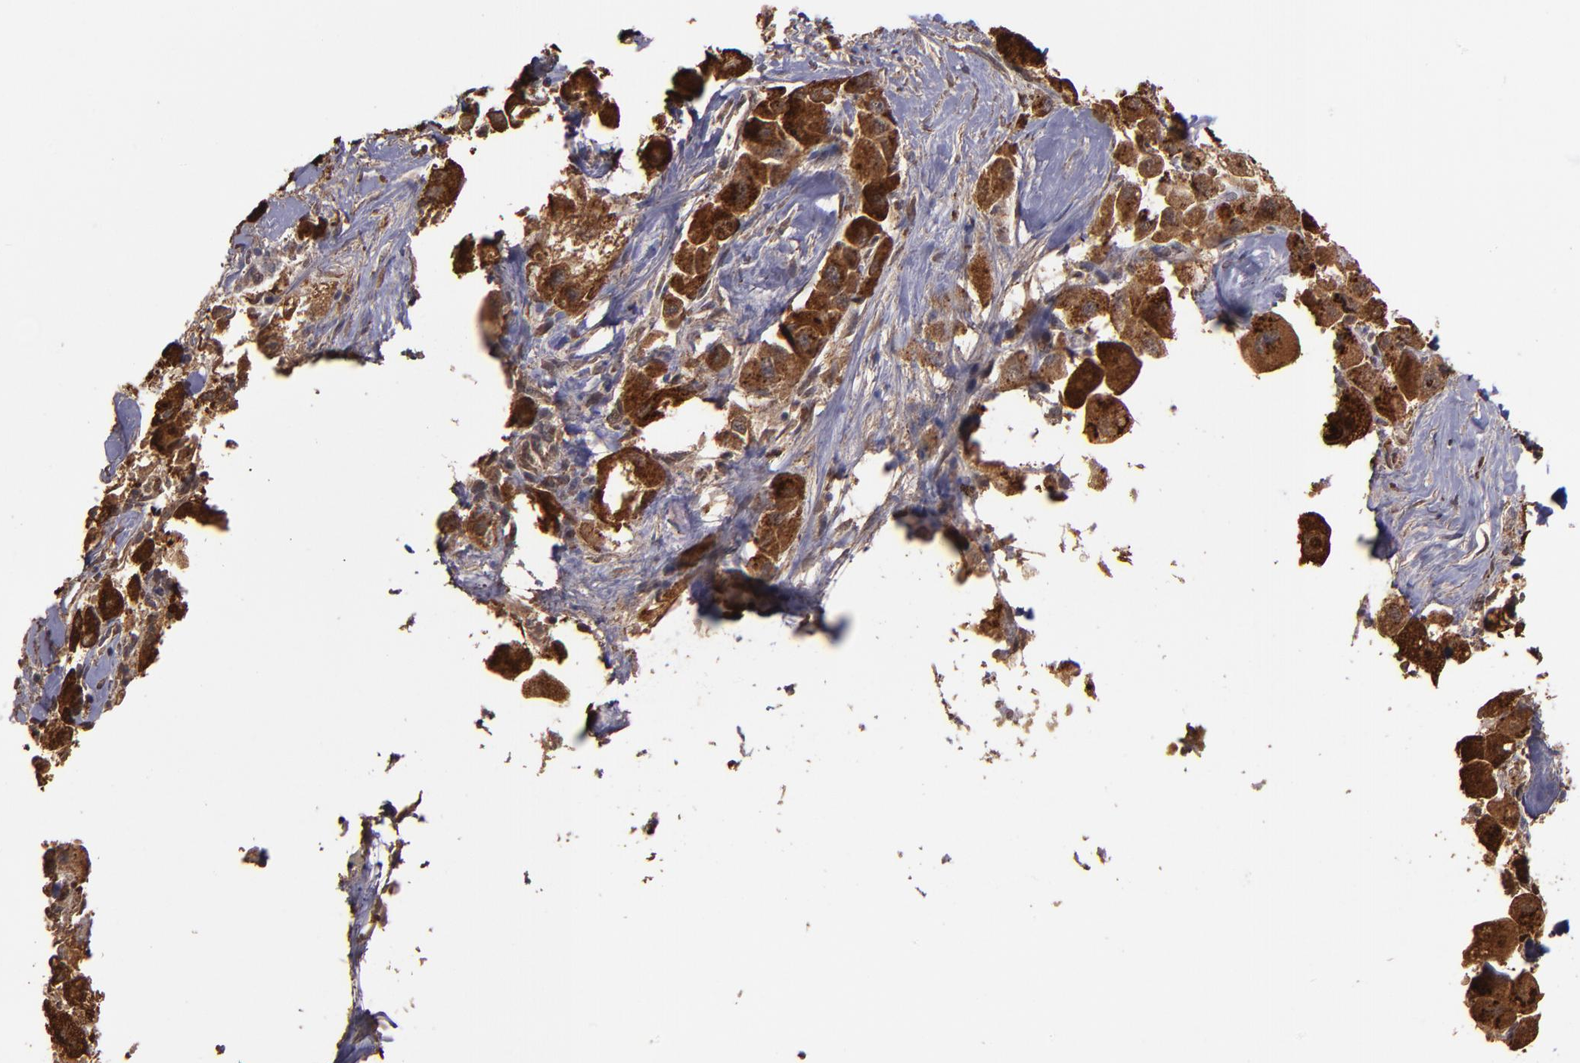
{"staining": {"intensity": "strong", "quantity": ">75%", "location": "cytoplasmic/membranous"}, "tissue": "liver cancer", "cell_type": "Tumor cells", "image_type": "cancer", "snomed": [{"axis": "morphology", "description": "Carcinoma, Hepatocellular, NOS"}, {"axis": "topography", "description": "Liver"}], "caption": "Immunohistochemistry (DAB) staining of liver cancer reveals strong cytoplasmic/membranous protein expression in approximately >75% of tumor cells.", "gene": "SIPA1L1", "patient": {"sex": "male", "age": 24}}